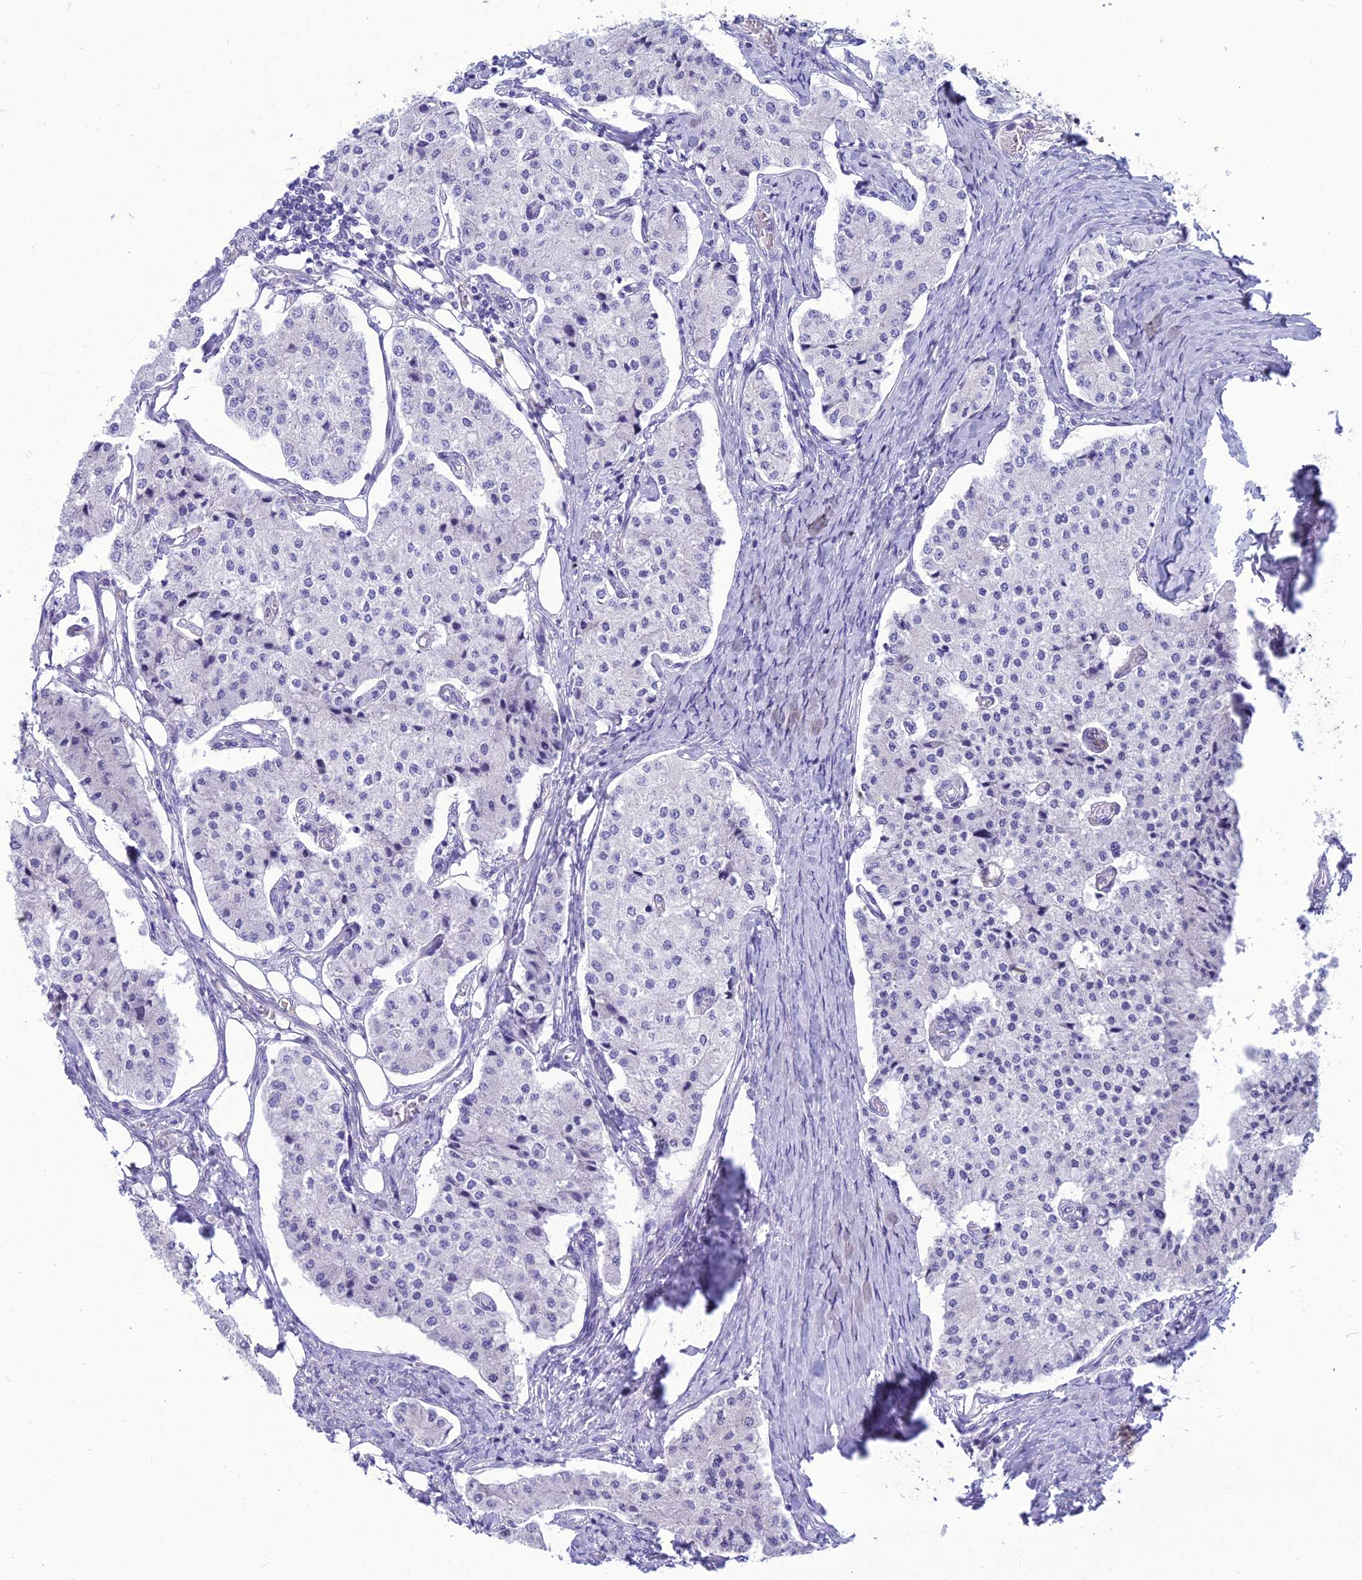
{"staining": {"intensity": "negative", "quantity": "none", "location": "none"}, "tissue": "carcinoid", "cell_type": "Tumor cells", "image_type": "cancer", "snomed": [{"axis": "morphology", "description": "Carcinoid, malignant, NOS"}, {"axis": "topography", "description": "Colon"}], "caption": "This histopathology image is of carcinoid stained with immunohistochemistry to label a protein in brown with the nuclei are counter-stained blue. There is no positivity in tumor cells.", "gene": "BBS7", "patient": {"sex": "female", "age": 52}}